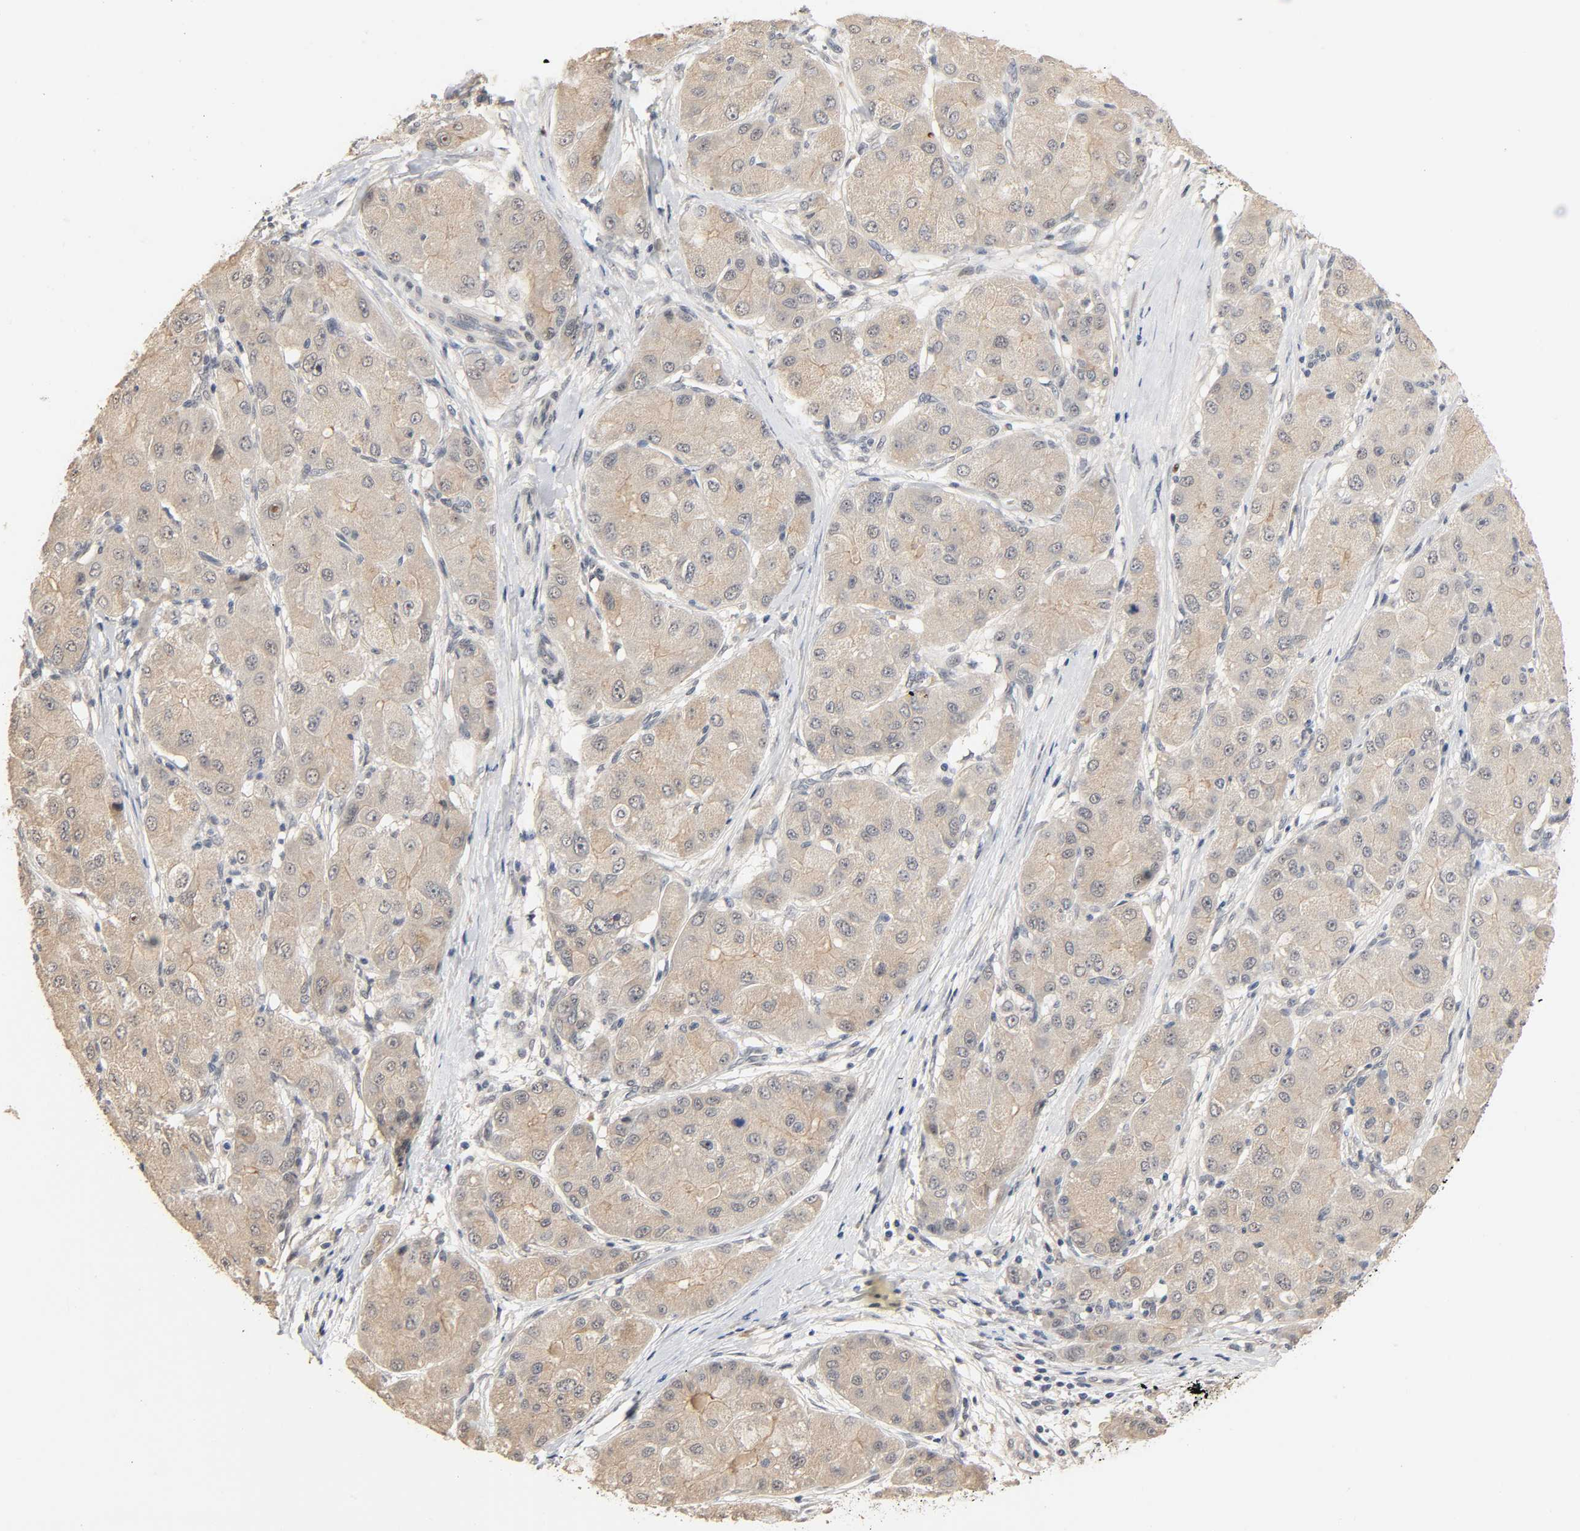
{"staining": {"intensity": "weak", "quantity": ">75%", "location": "cytoplasmic/membranous"}, "tissue": "liver cancer", "cell_type": "Tumor cells", "image_type": "cancer", "snomed": [{"axis": "morphology", "description": "Carcinoma, Hepatocellular, NOS"}, {"axis": "topography", "description": "Liver"}], "caption": "About >75% of tumor cells in human liver hepatocellular carcinoma reveal weak cytoplasmic/membranous protein staining as visualized by brown immunohistochemical staining.", "gene": "MAGEA8", "patient": {"sex": "male", "age": 80}}